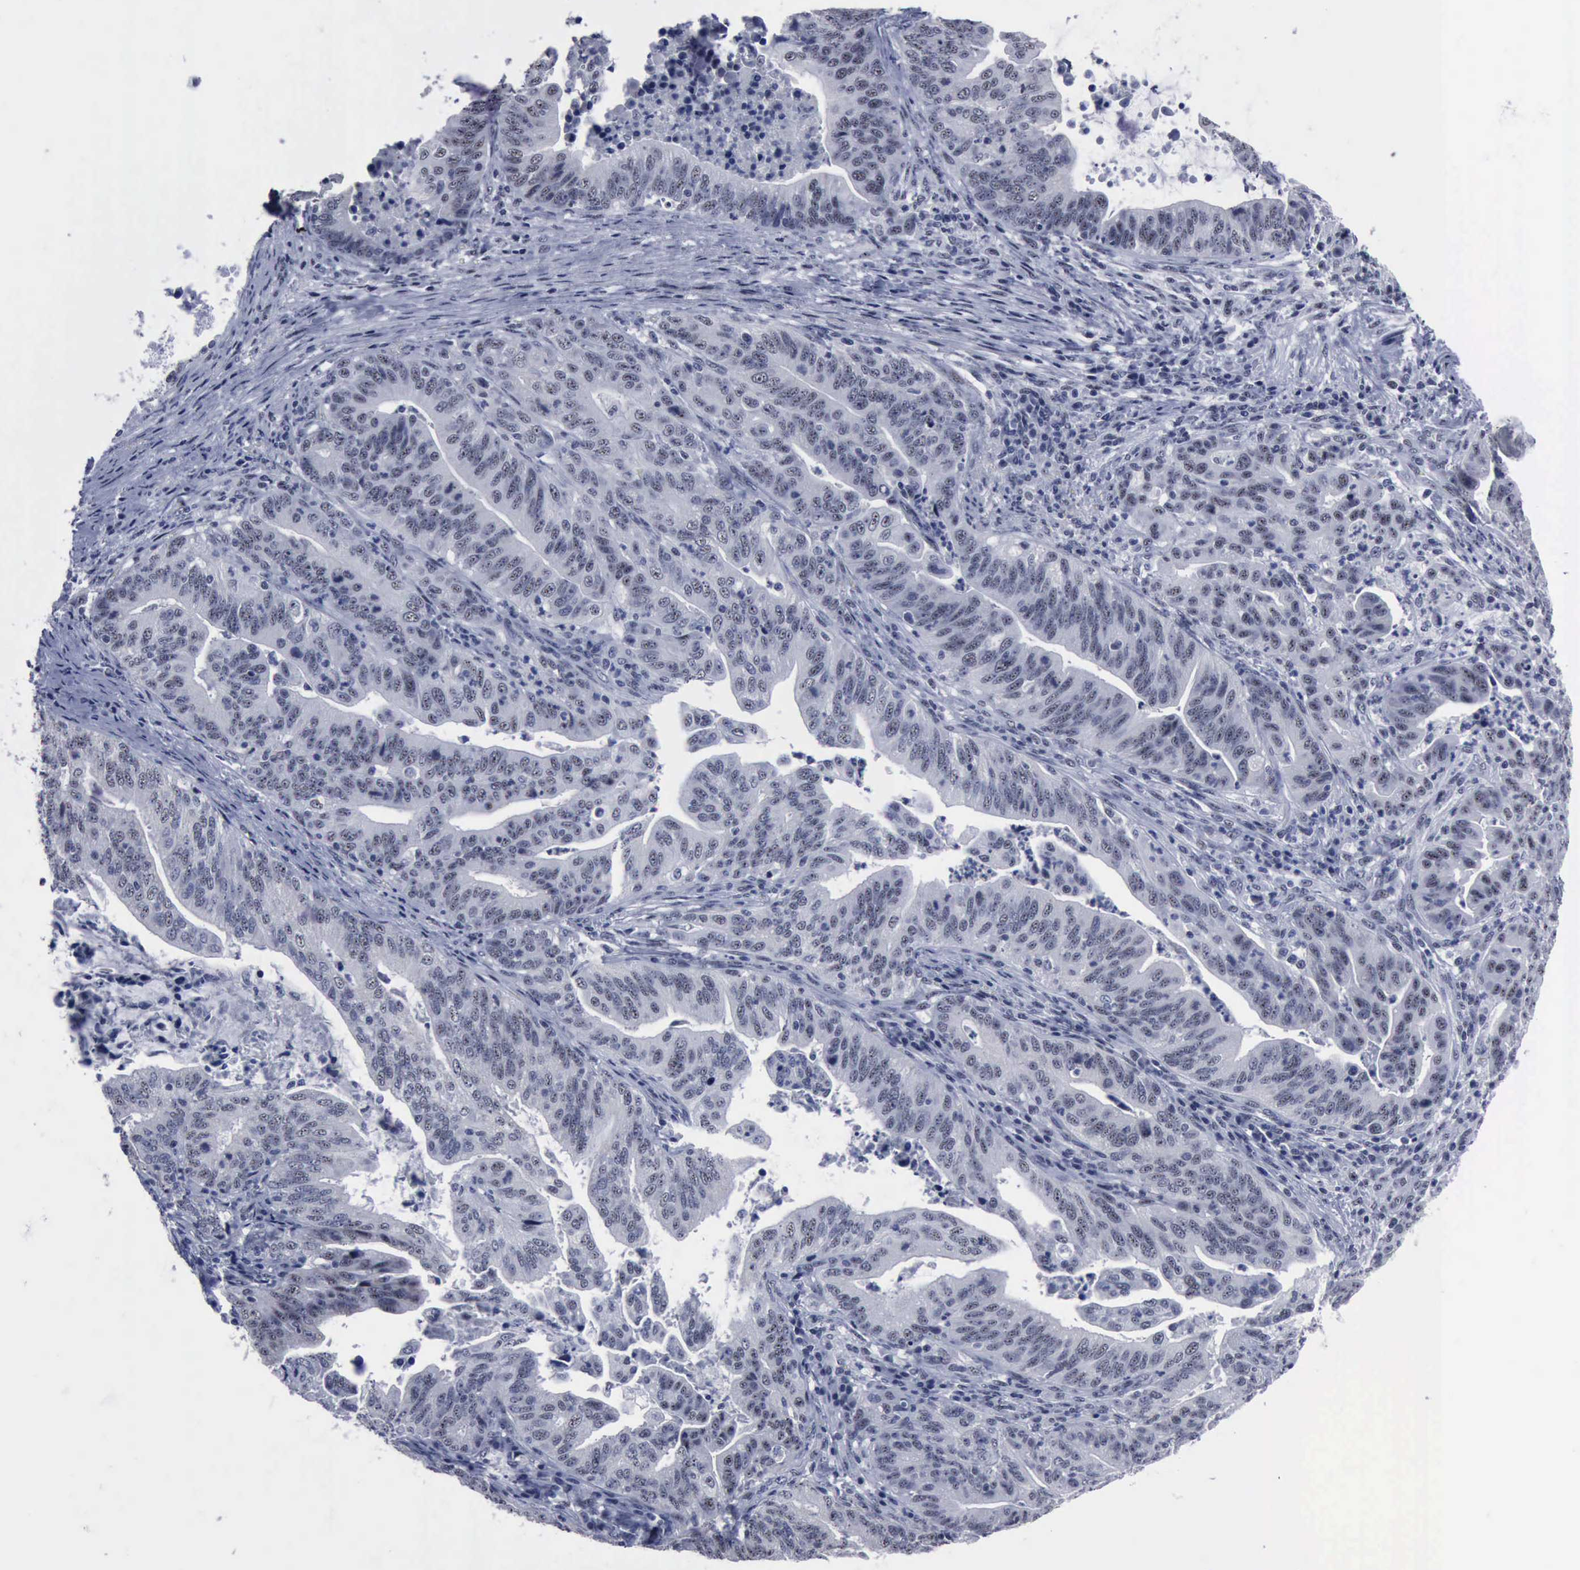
{"staining": {"intensity": "negative", "quantity": "none", "location": "none"}, "tissue": "stomach cancer", "cell_type": "Tumor cells", "image_type": "cancer", "snomed": [{"axis": "morphology", "description": "Adenocarcinoma, NOS"}, {"axis": "topography", "description": "Stomach, upper"}], "caption": "Stomach cancer was stained to show a protein in brown. There is no significant positivity in tumor cells. Brightfield microscopy of immunohistochemistry (IHC) stained with DAB (brown) and hematoxylin (blue), captured at high magnification.", "gene": "BRD1", "patient": {"sex": "female", "age": 50}}